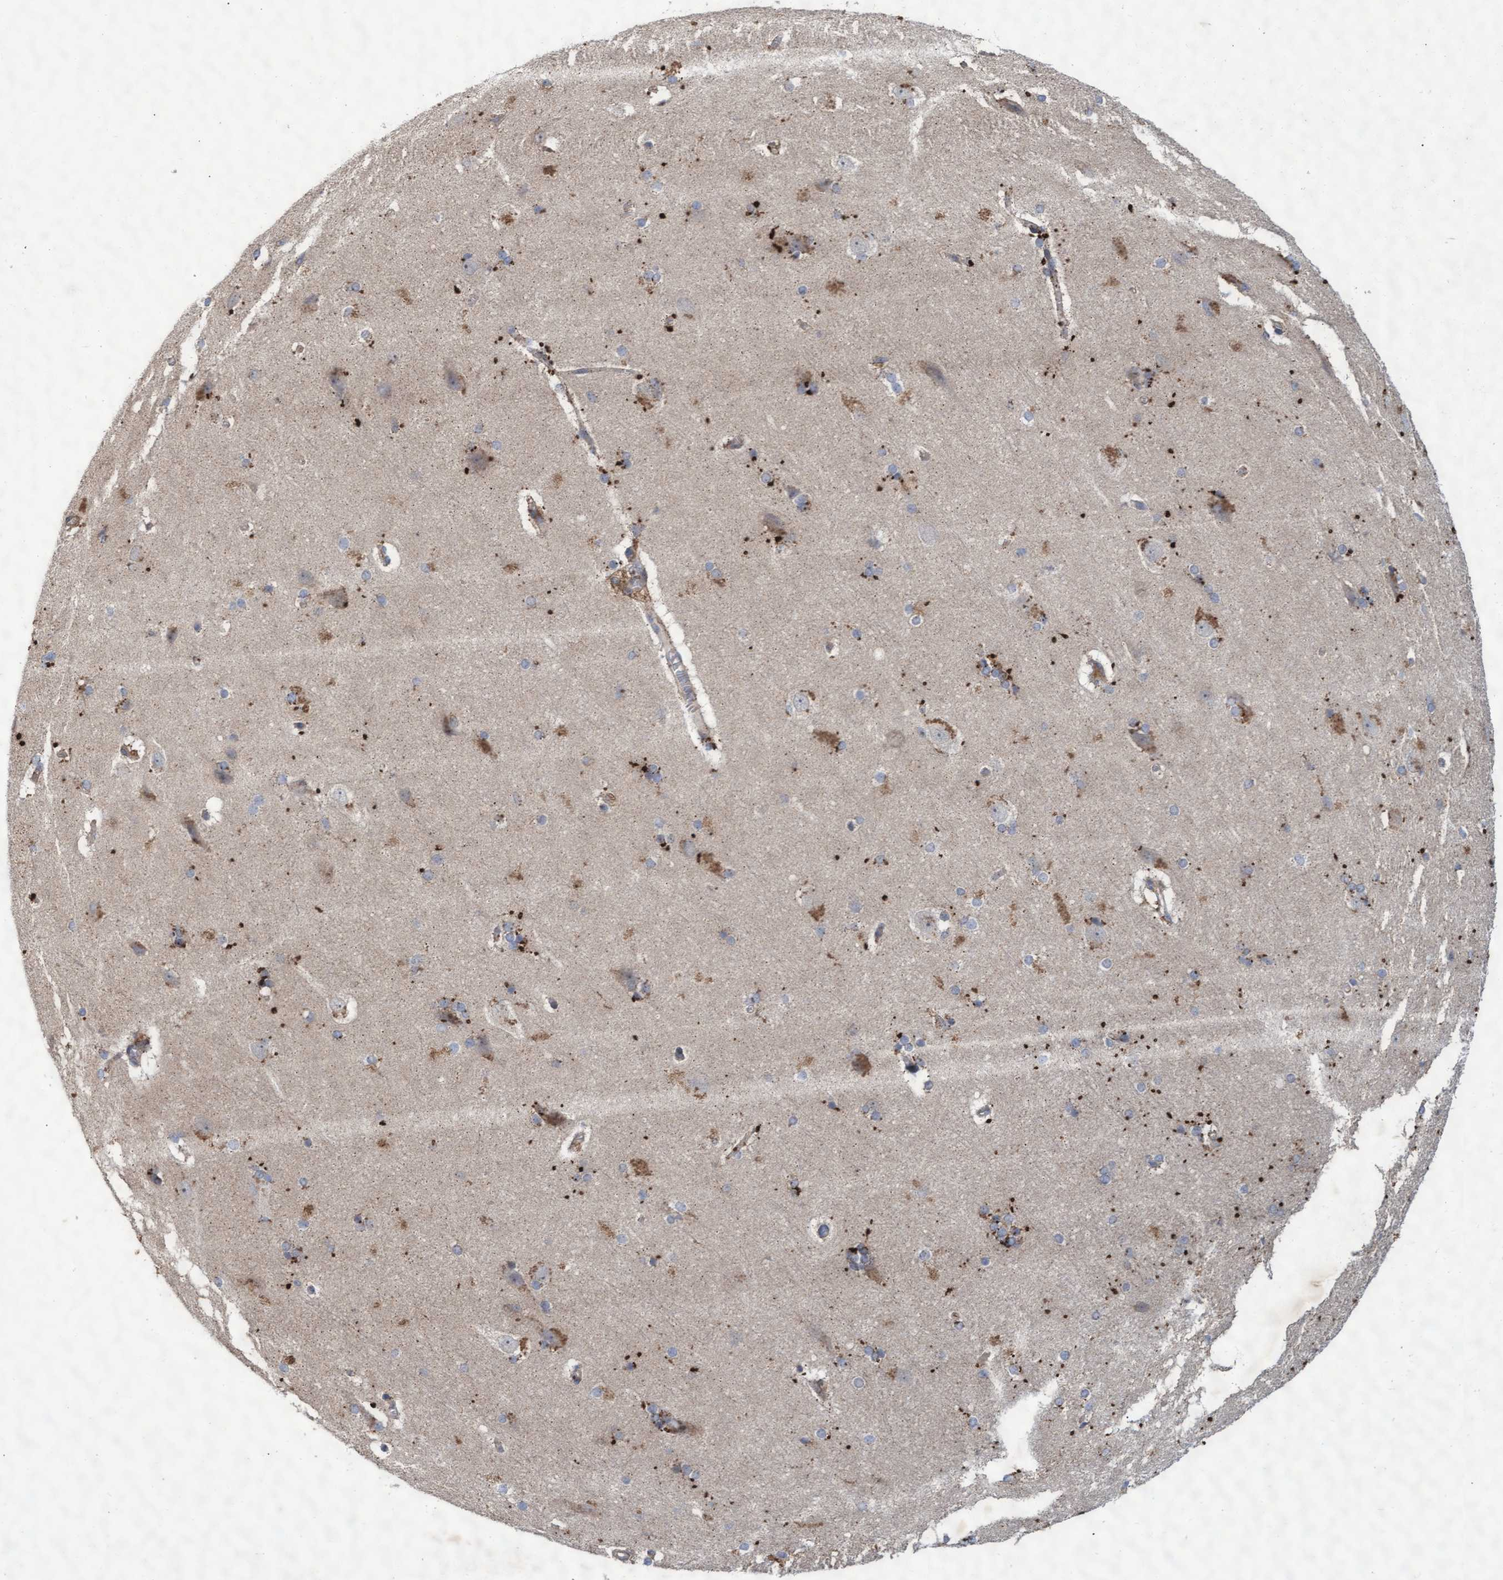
{"staining": {"intensity": "negative", "quantity": "none", "location": "none"}, "tissue": "cerebral cortex", "cell_type": "Endothelial cells", "image_type": "normal", "snomed": [{"axis": "morphology", "description": "Normal tissue, NOS"}, {"axis": "topography", "description": "Cerebral cortex"}, {"axis": "topography", "description": "Hippocampus"}], "caption": "Immunohistochemical staining of normal human cerebral cortex shows no significant expression in endothelial cells. (Immunohistochemistry (ihc), brightfield microscopy, high magnification).", "gene": "ABCF2", "patient": {"sex": "female", "age": 19}}